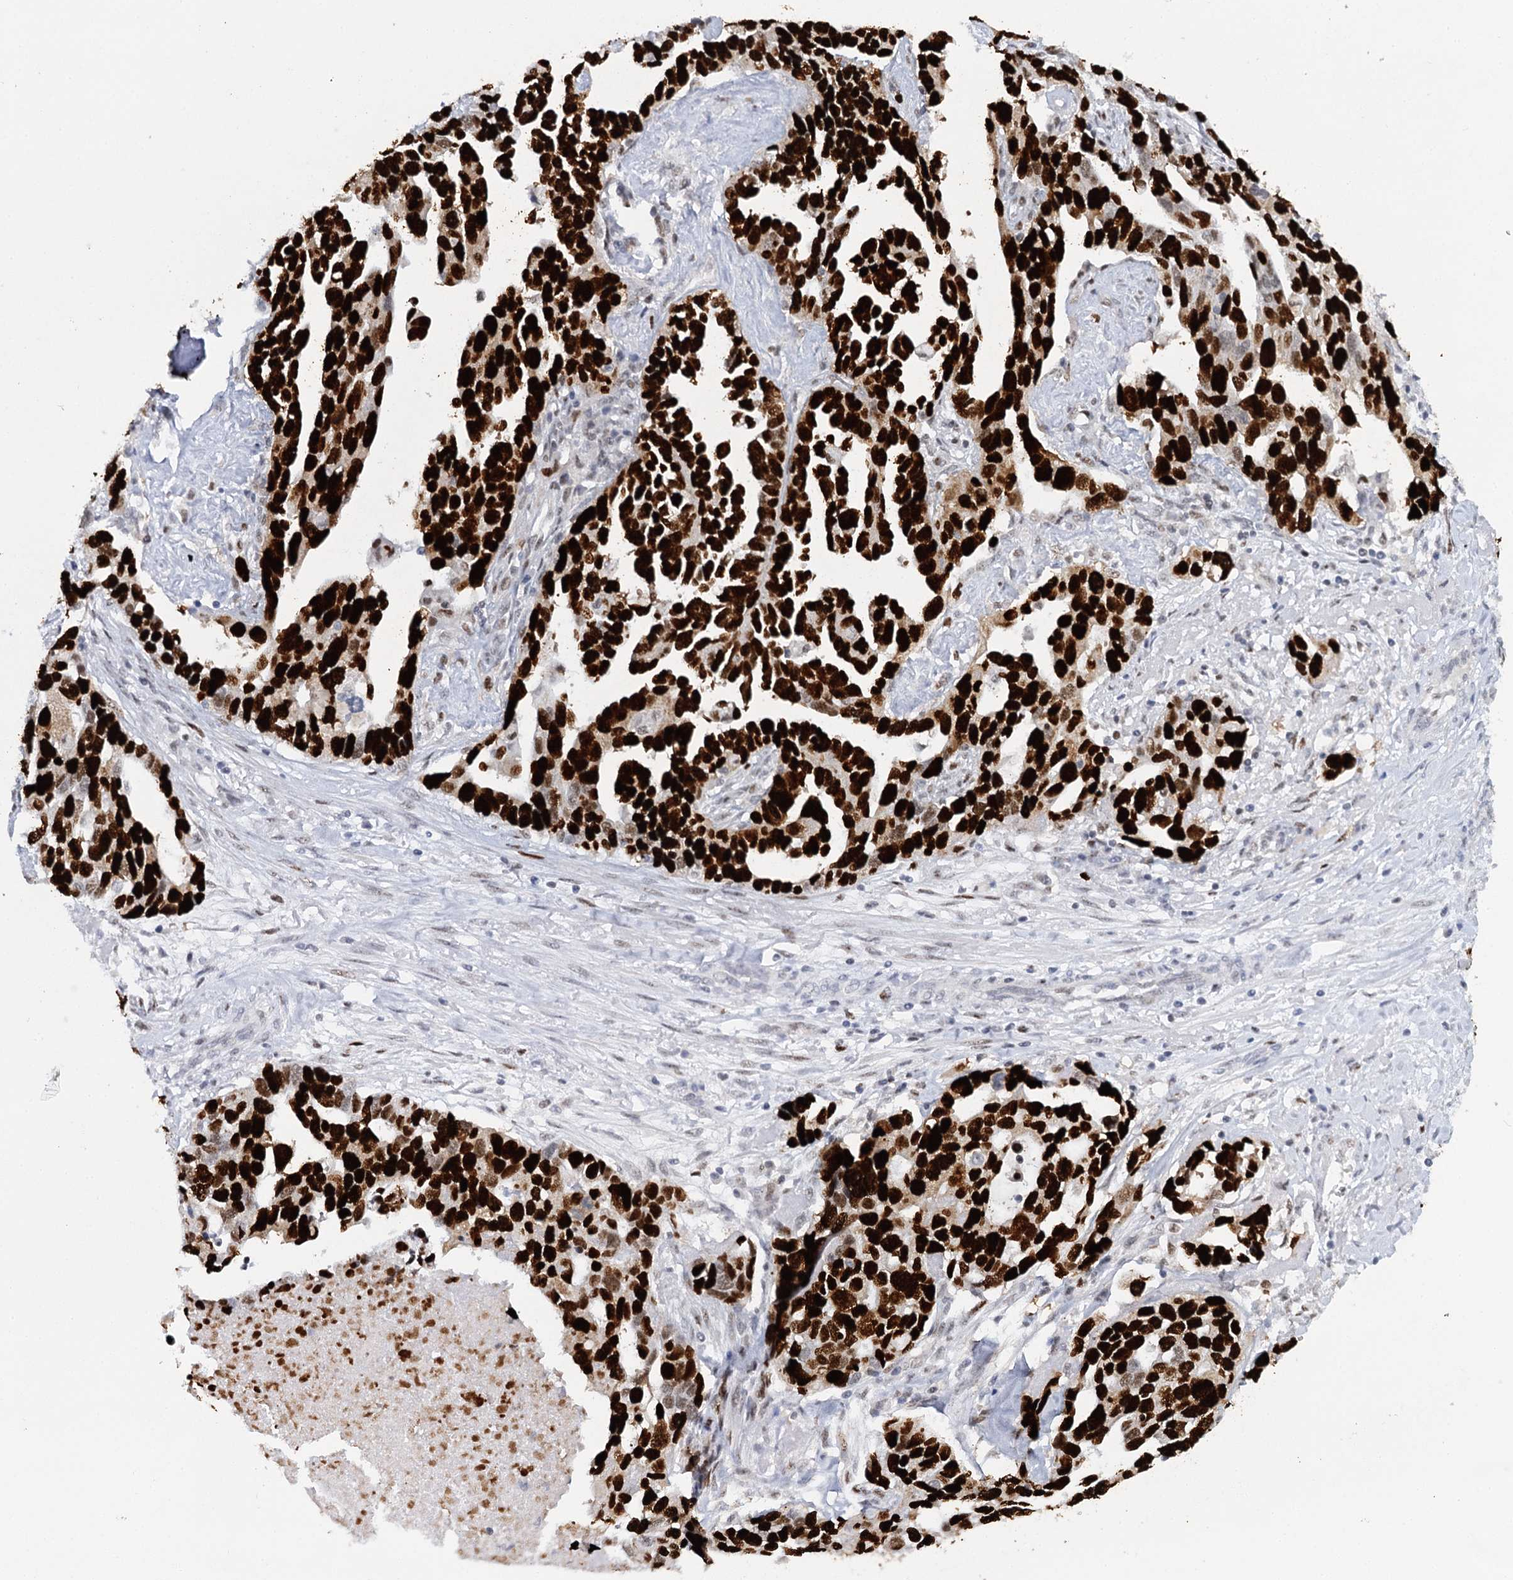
{"staining": {"intensity": "strong", "quantity": ">75%", "location": "nuclear"}, "tissue": "ovarian cancer", "cell_type": "Tumor cells", "image_type": "cancer", "snomed": [{"axis": "morphology", "description": "Cystadenocarcinoma, serous, NOS"}, {"axis": "topography", "description": "Ovary"}], "caption": "A photomicrograph of ovarian cancer (serous cystadenocarcinoma) stained for a protein shows strong nuclear brown staining in tumor cells. Nuclei are stained in blue.", "gene": "TP53", "patient": {"sex": "female", "age": 54}}